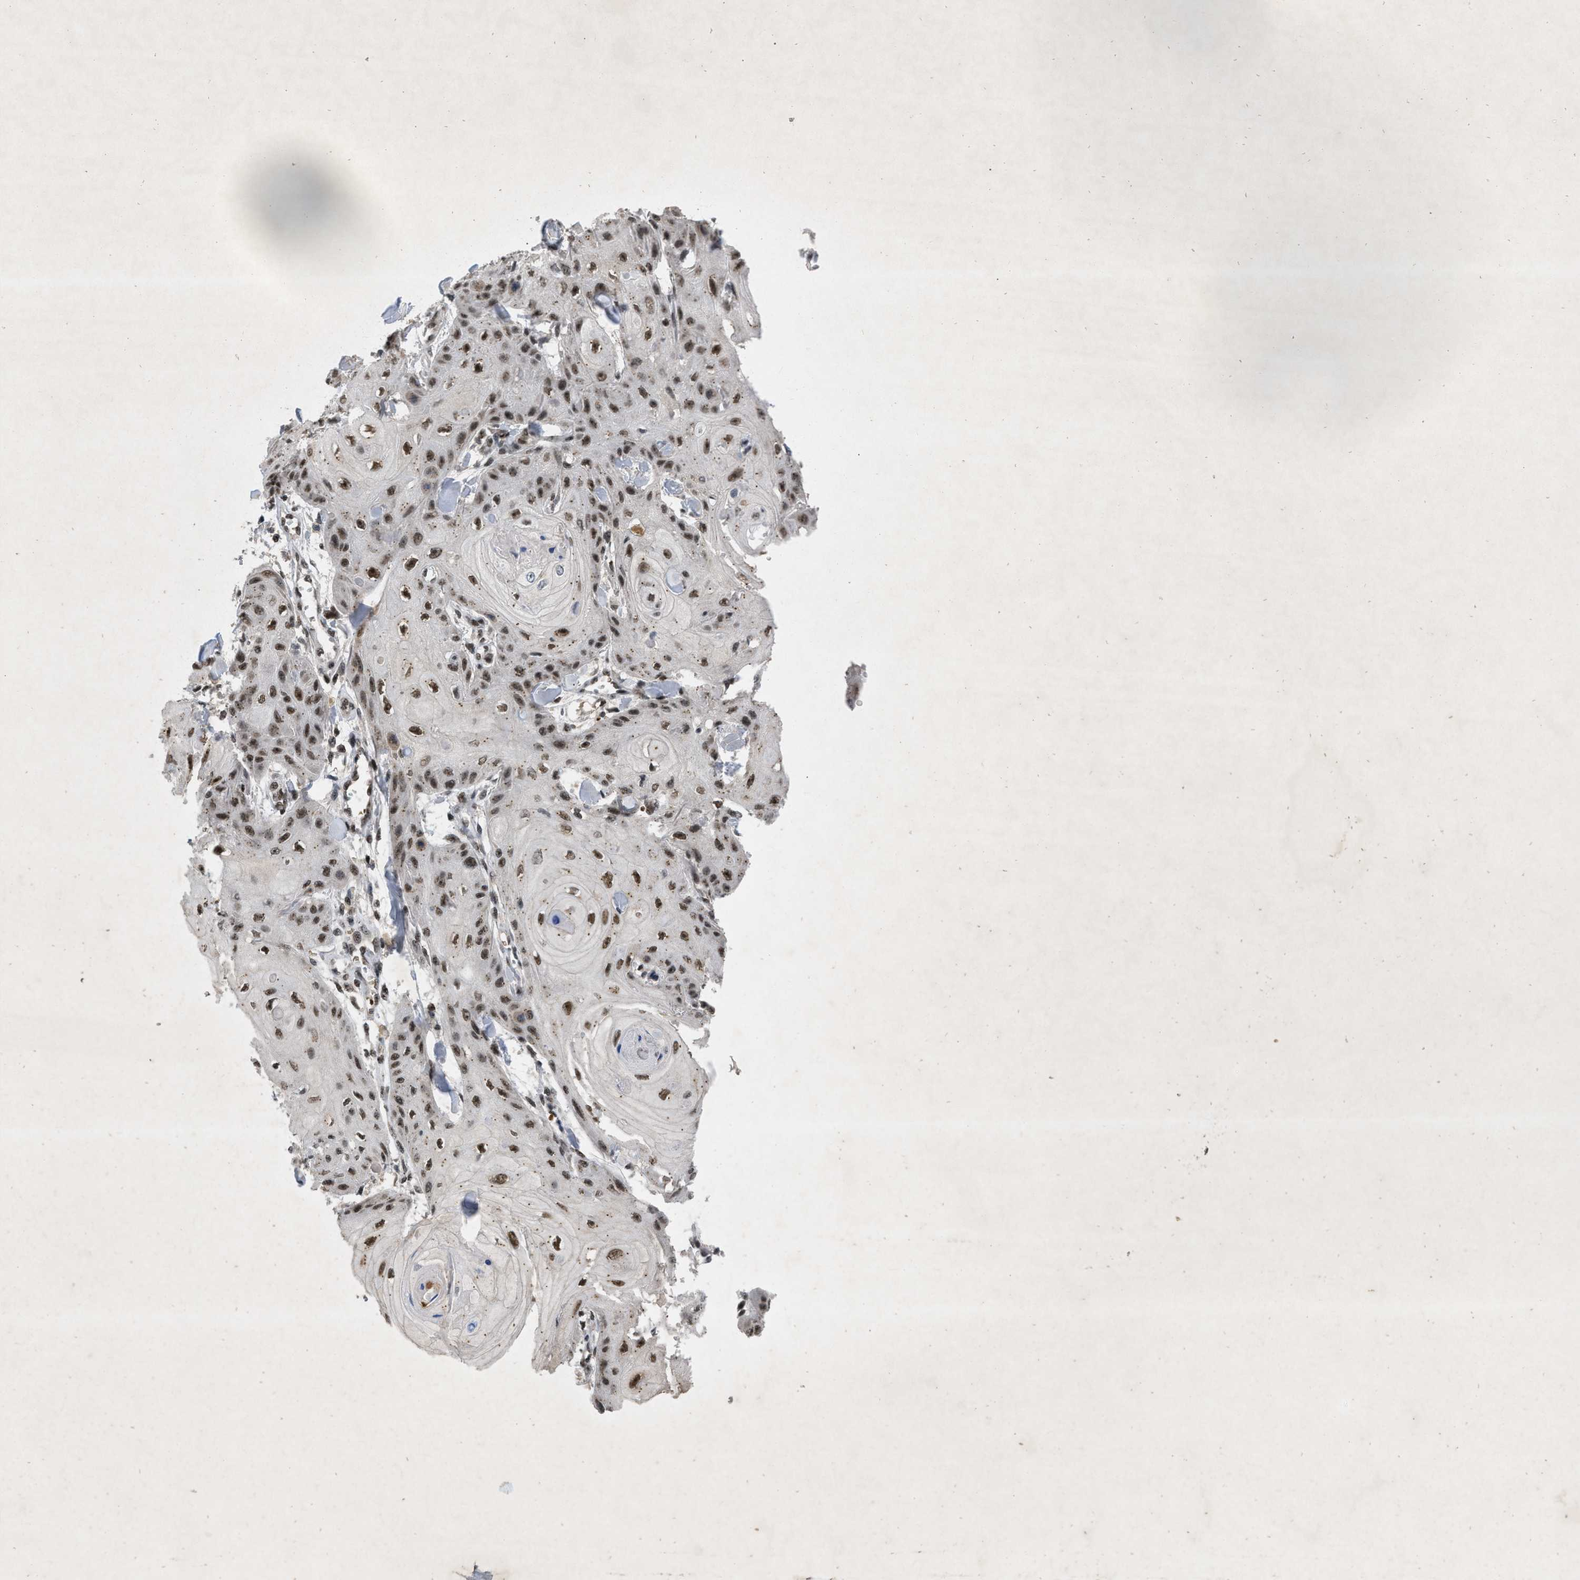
{"staining": {"intensity": "moderate", "quantity": ">75%", "location": "nuclear"}, "tissue": "skin cancer", "cell_type": "Tumor cells", "image_type": "cancer", "snomed": [{"axis": "morphology", "description": "Squamous cell carcinoma, NOS"}, {"axis": "topography", "description": "Skin"}], "caption": "Immunohistochemistry (IHC) of human squamous cell carcinoma (skin) displays medium levels of moderate nuclear positivity in about >75% of tumor cells.", "gene": "ZNF346", "patient": {"sex": "male", "age": 74}}